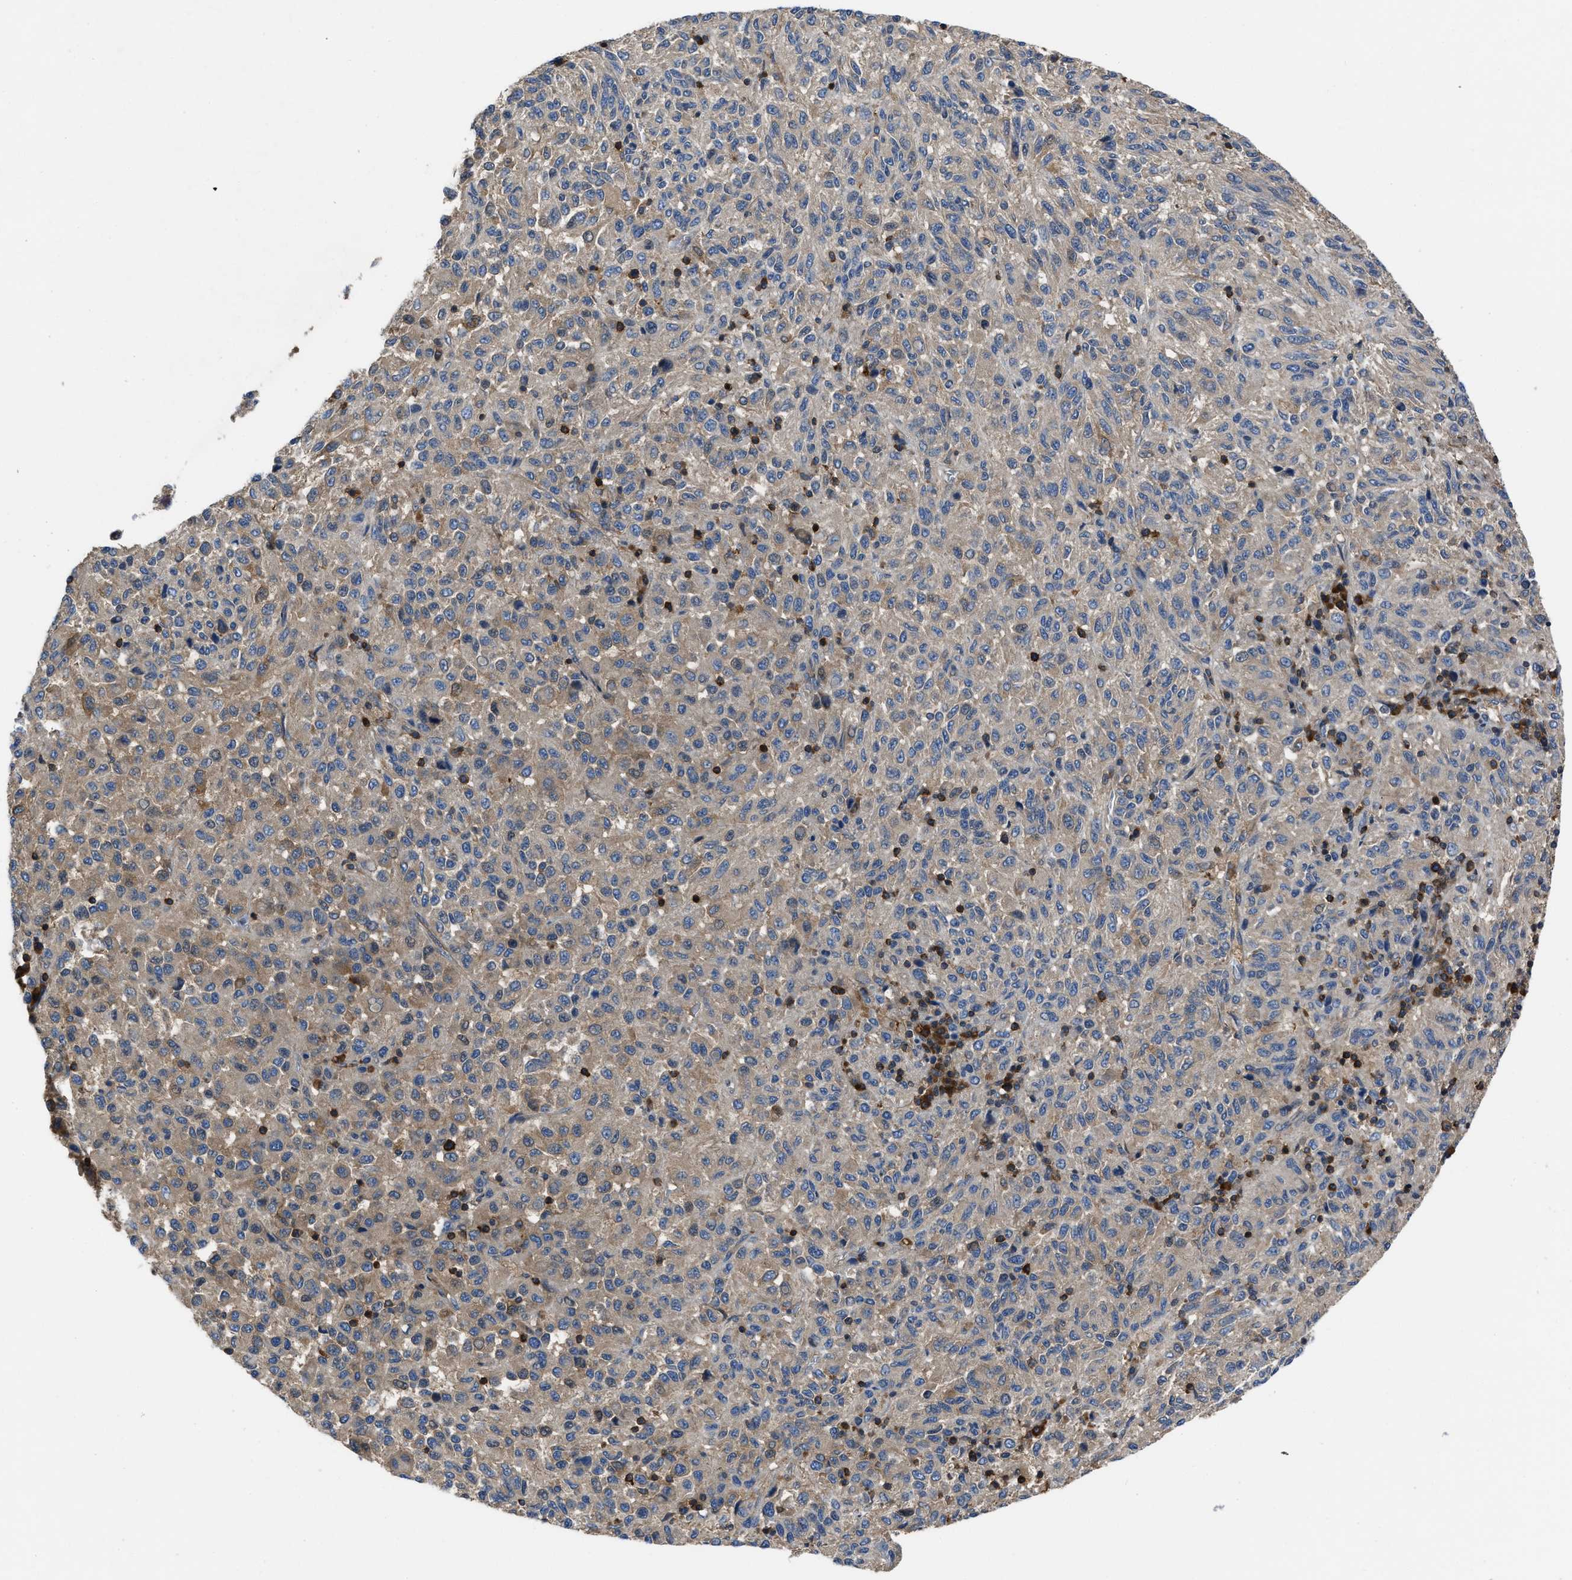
{"staining": {"intensity": "weak", "quantity": "25%-75%", "location": "cytoplasmic/membranous"}, "tissue": "melanoma", "cell_type": "Tumor cells", "image_type": "cancer", "snomed": [{"axis": "morphology", "description": "Malignant melanoma, Metastatic site"}, {"axis": "topography", "description": "Lung"}], "caption": "Malignant melanoma (metastatic site) stained with a protein marker exhibits weak staining in tumor cells.", "gene": "YARS1", "patient": {"sex": "male", "age": 64}}